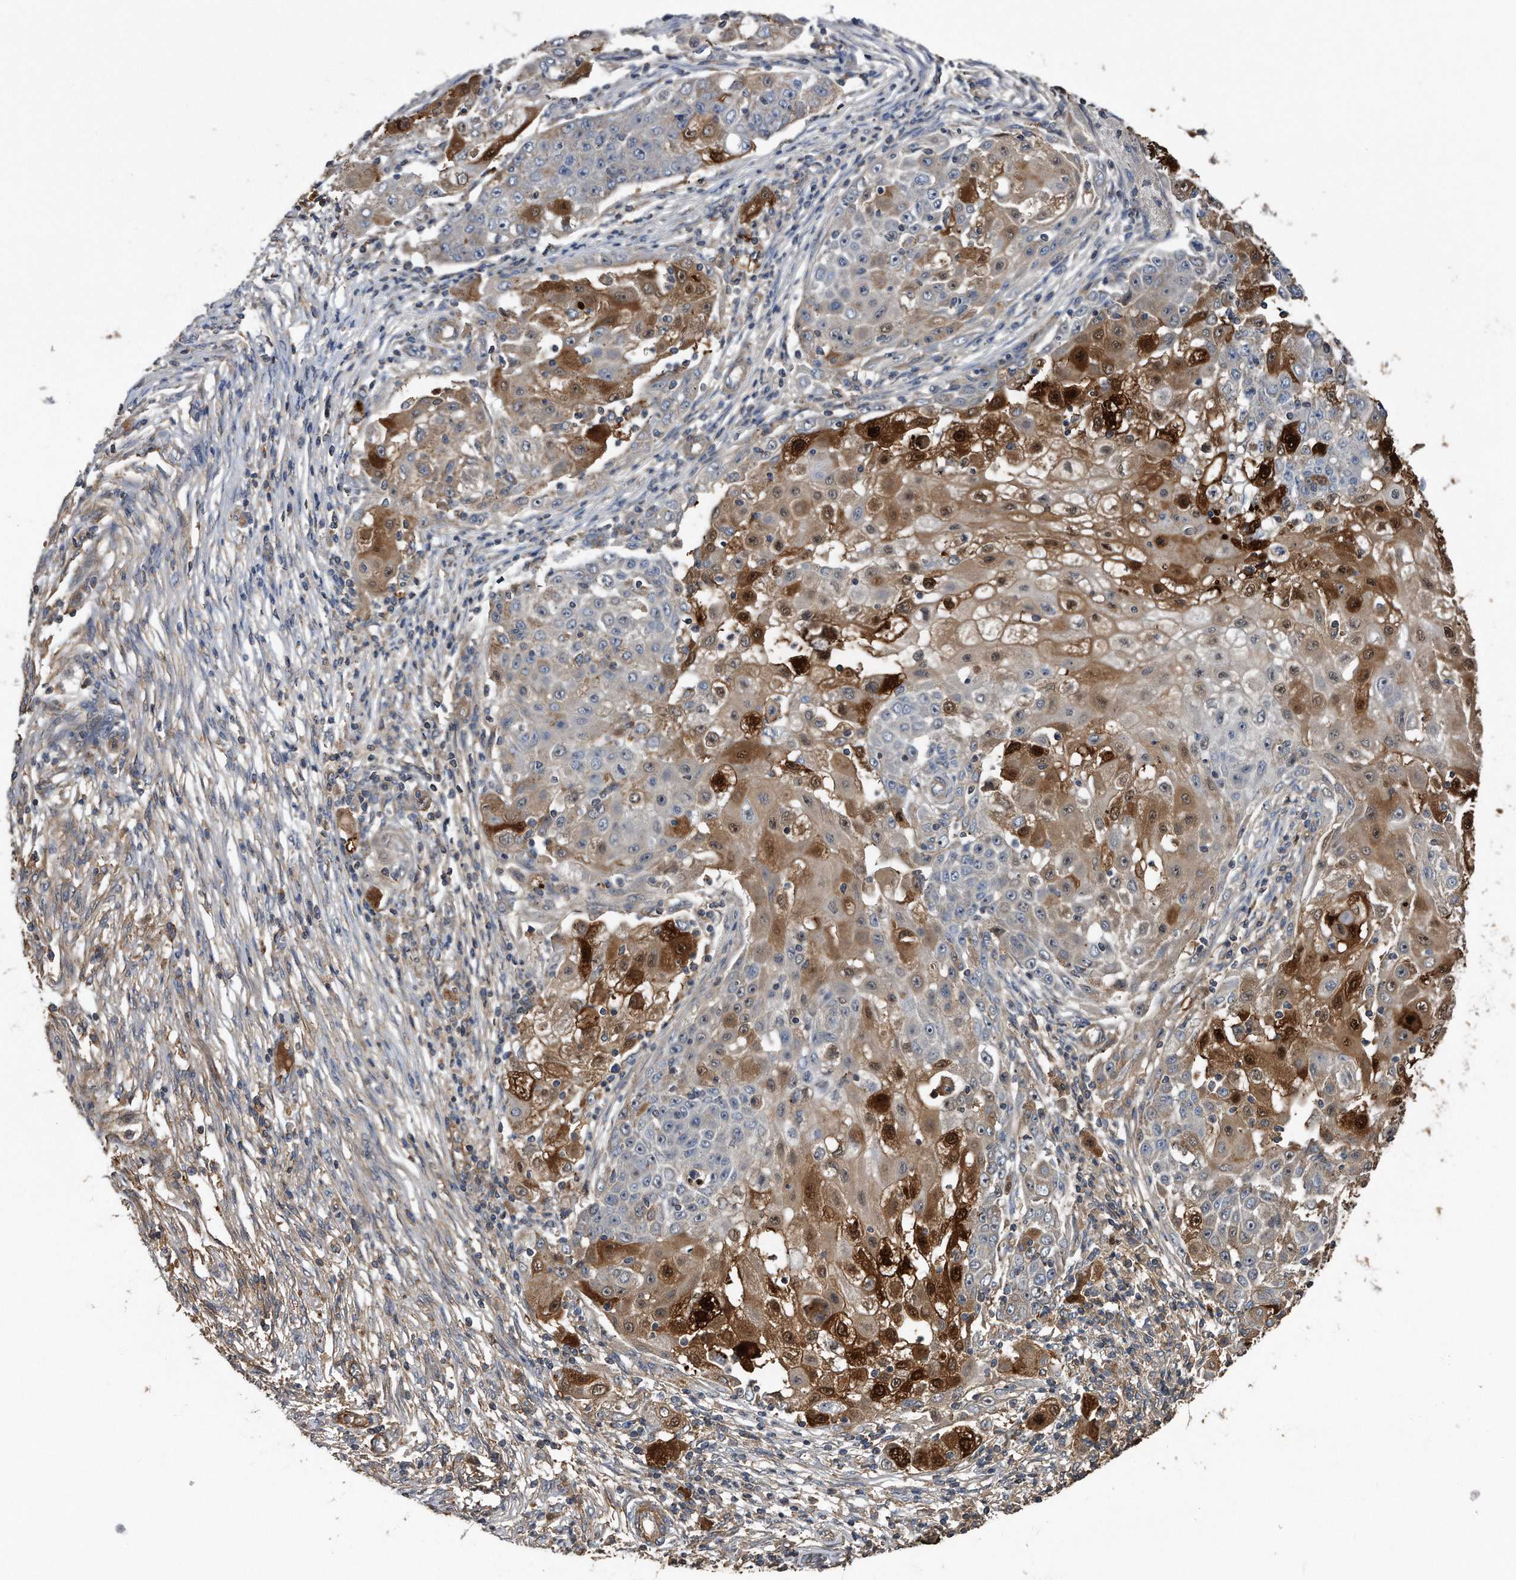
{"staining": {"intensity": "moderate", "quantity": "25%-75%", "location": "cytoplasmic/membranous,nuclear"}, "tissue": "ovarian cancer", "cell_type": "Tumor cells", "image_type": "cancer", "snomed": [{"axis": "morphology", "description": "Carcinoma, endometroid"}, {"axis": "topography", "description": "Ovary"}], "caption": "Human ovarian endometroid carcinoma stained for a protein (brown) reveals moderate cytoplasmic/membranous and nuclear positive expression in approximately 25%-75% of tumor cells.", "gene": "KCND3", "patient": {"sex": "female", "age": 42}}